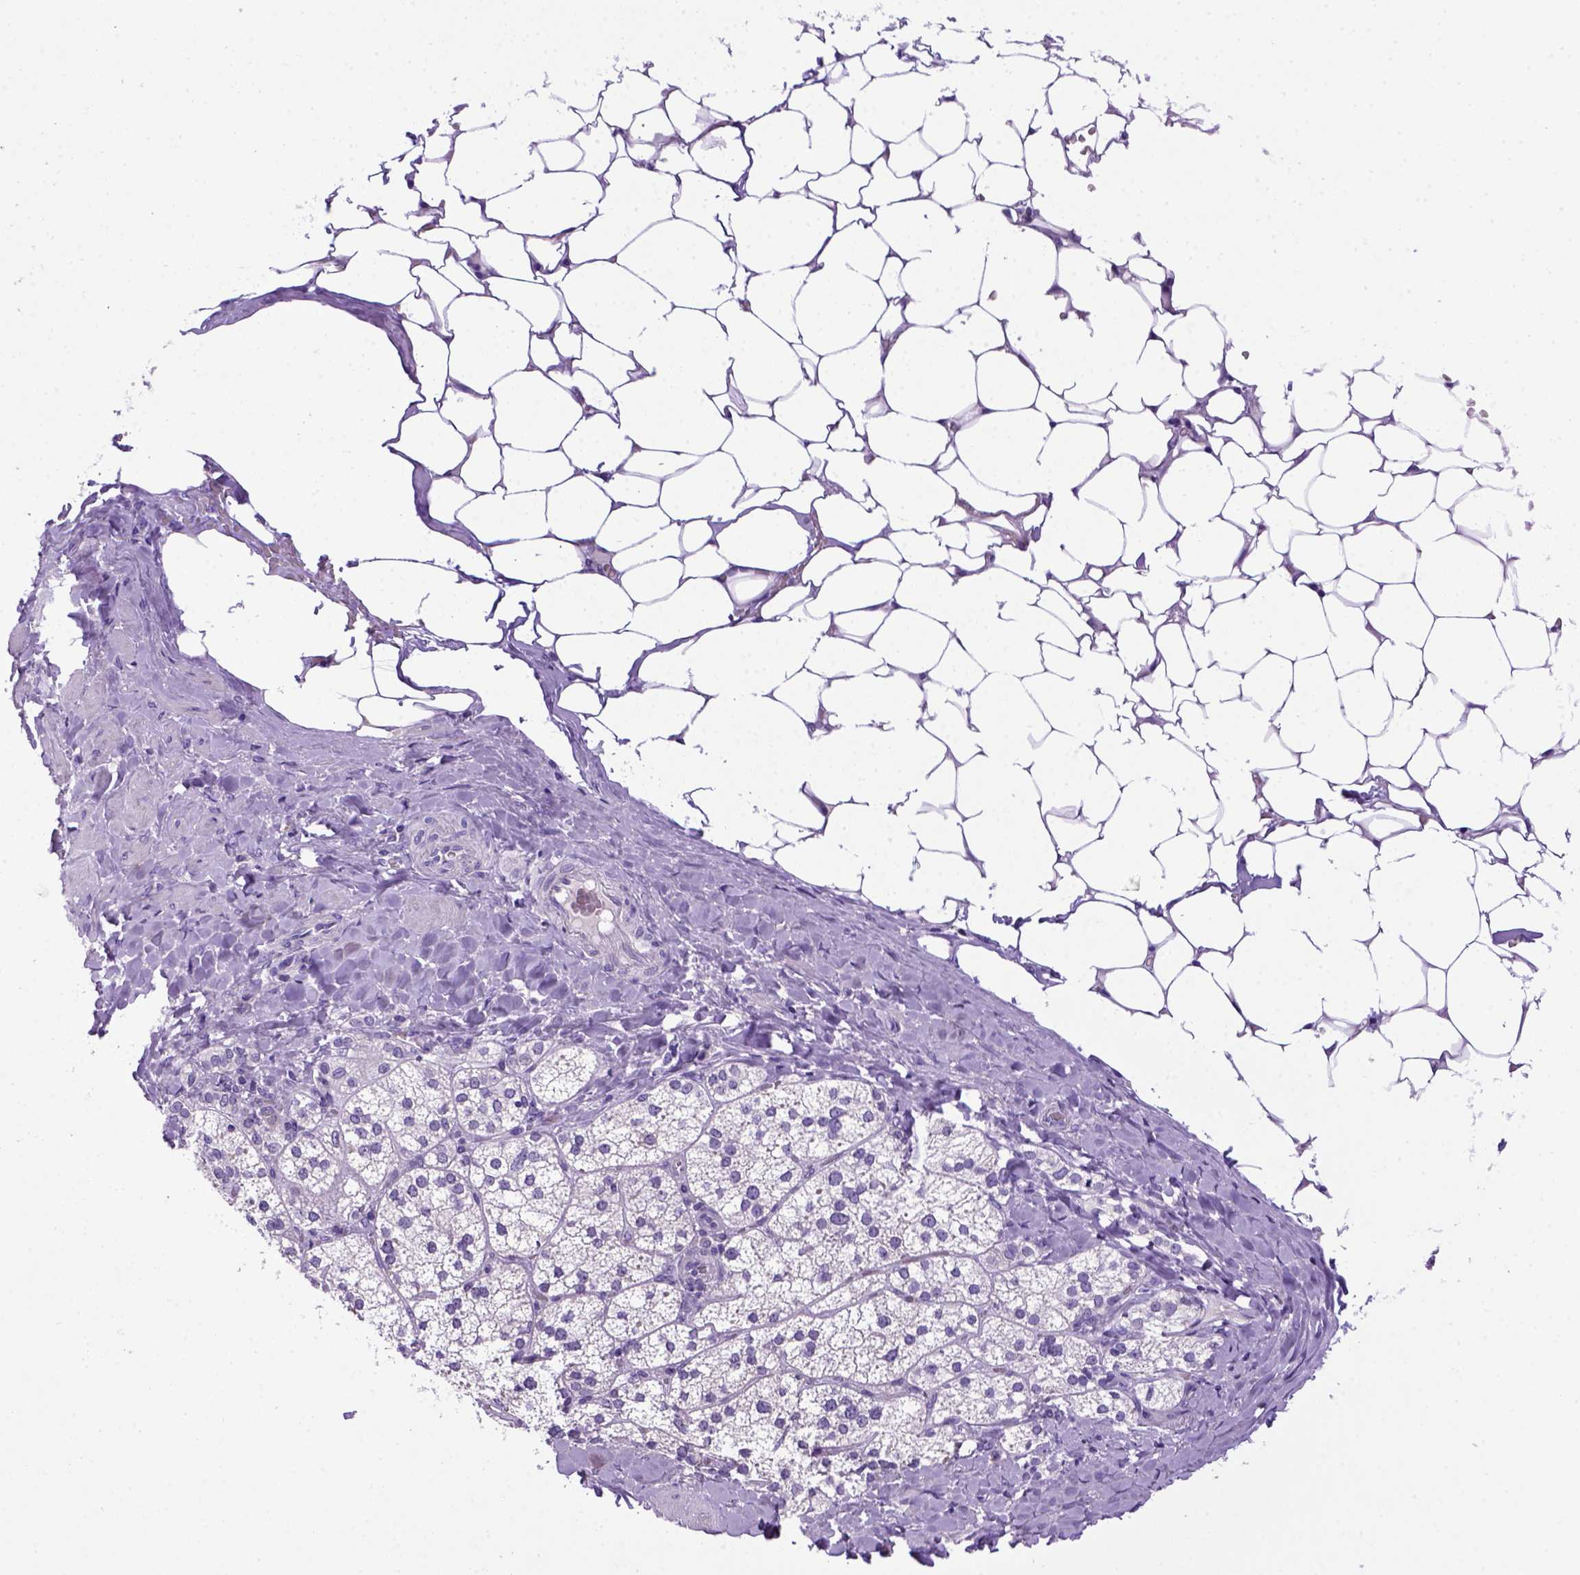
{"staining": {"intensity": "negative", "quantity": "none", "location": "none"}, "tissue": "adrenal gland", "cell_type": "Glandular cells", "image_type": "normal", "snomed": [{"axis": "morphology", "description": "Normal tissue, NOS"}, {"axis": "topography", "description": "Adrenal gland"}], "caption": "Human adrenal gland stained for a protein using IHC shows no expression in glandular cells.", "gene": "CDH1", "patient": {"sex": "male", "age": 53}}